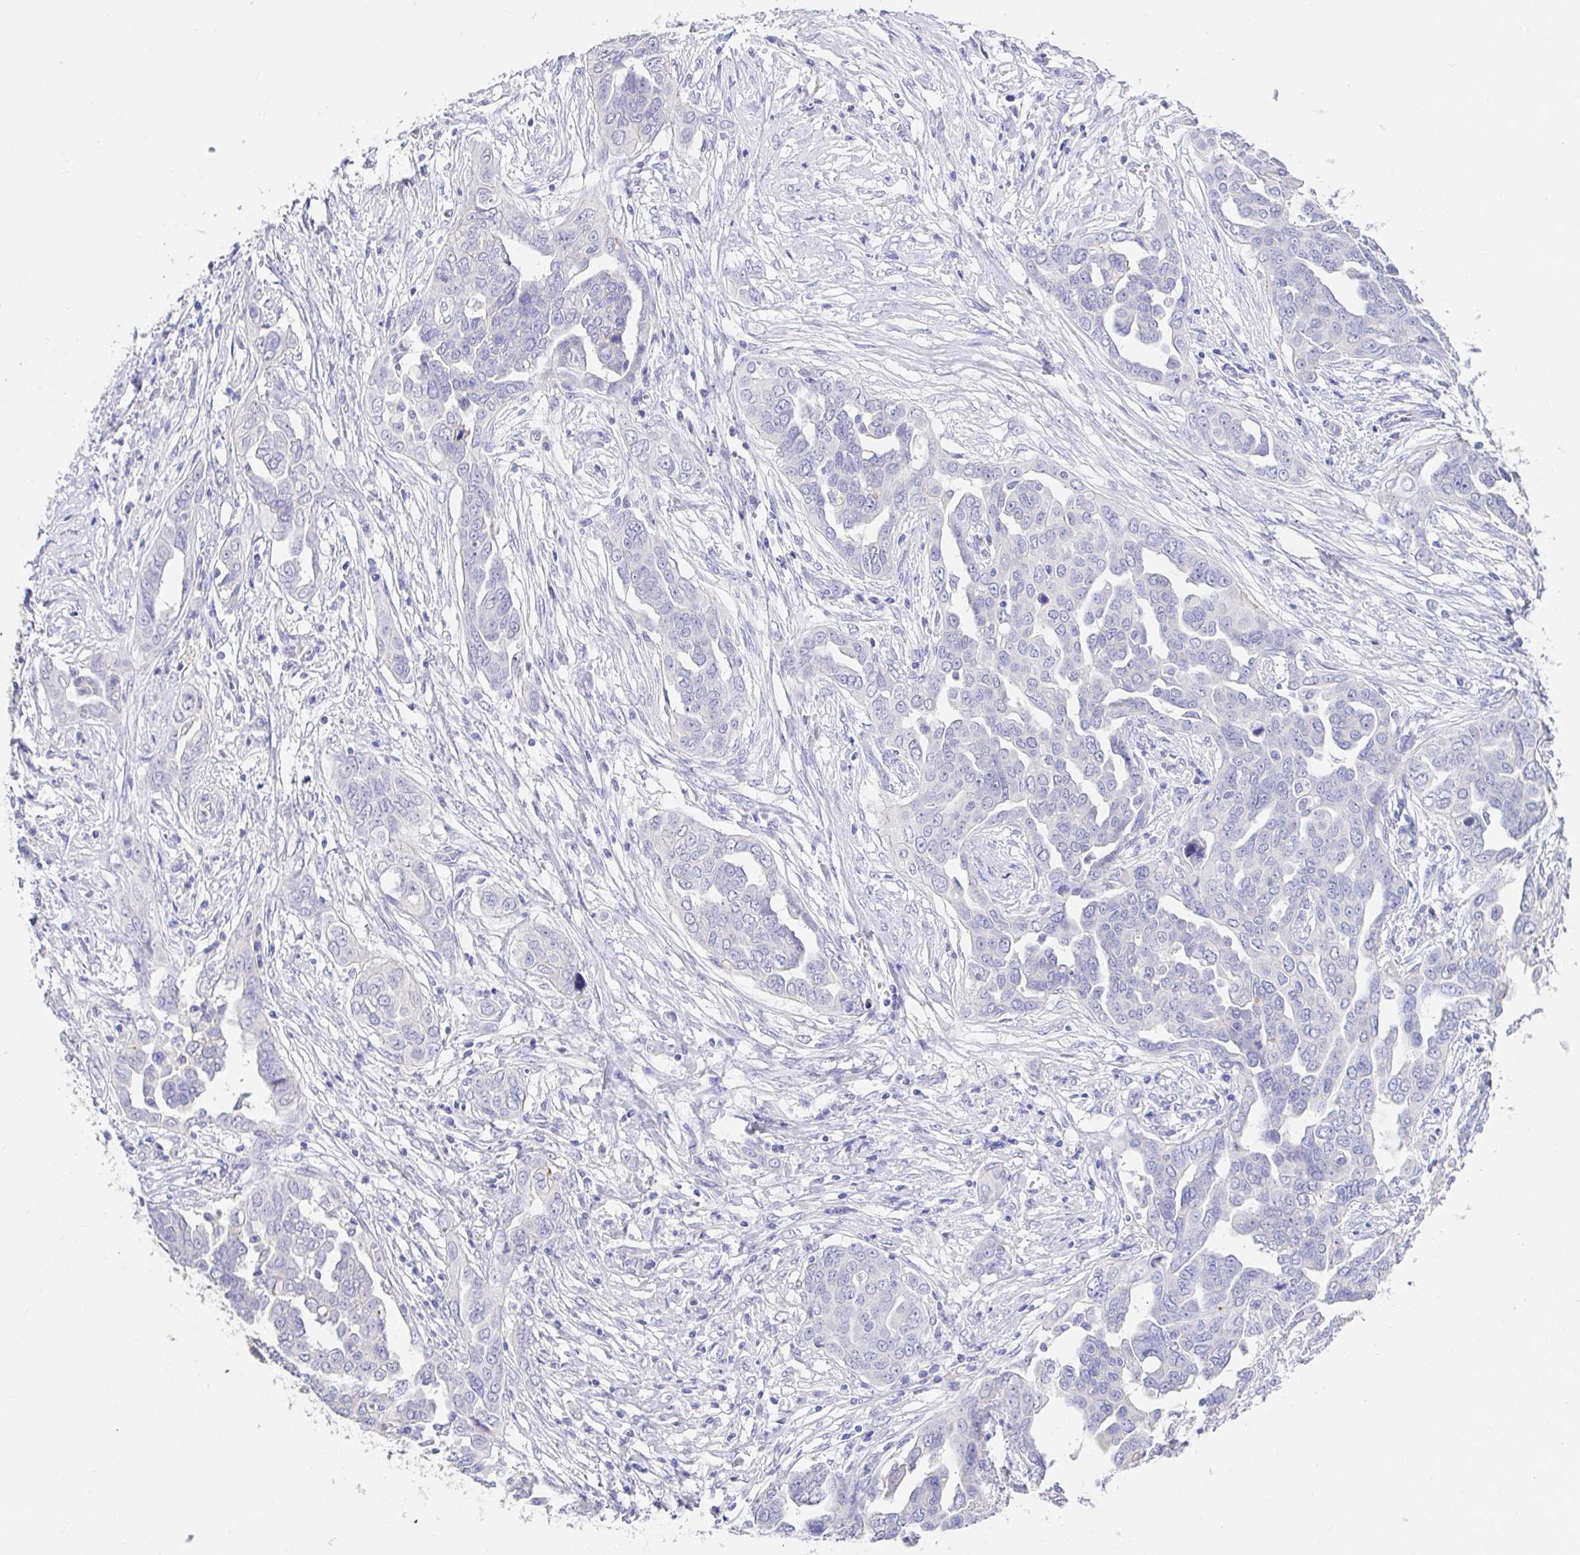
{"staining": {"intensity": "negative", "quantity": "none", "location": "none"}, "tissue": "ovarian cancer", "cell_type": "Tumor cells", "image_type": "cancer", "snomed": [{"axis": "morphology", "description": "Cystadenocarcinoma, serous, NOS"}, {"axis": "topography", "description": "Ovary"}], "caption": "Serous cystadenocarcinoma (ovarian) stained for a protein using immunohistochemistry (IHC) displays no expression tumor cells.", "gene": "CDO1", "patient": {"sex": "female", "age": 59}}